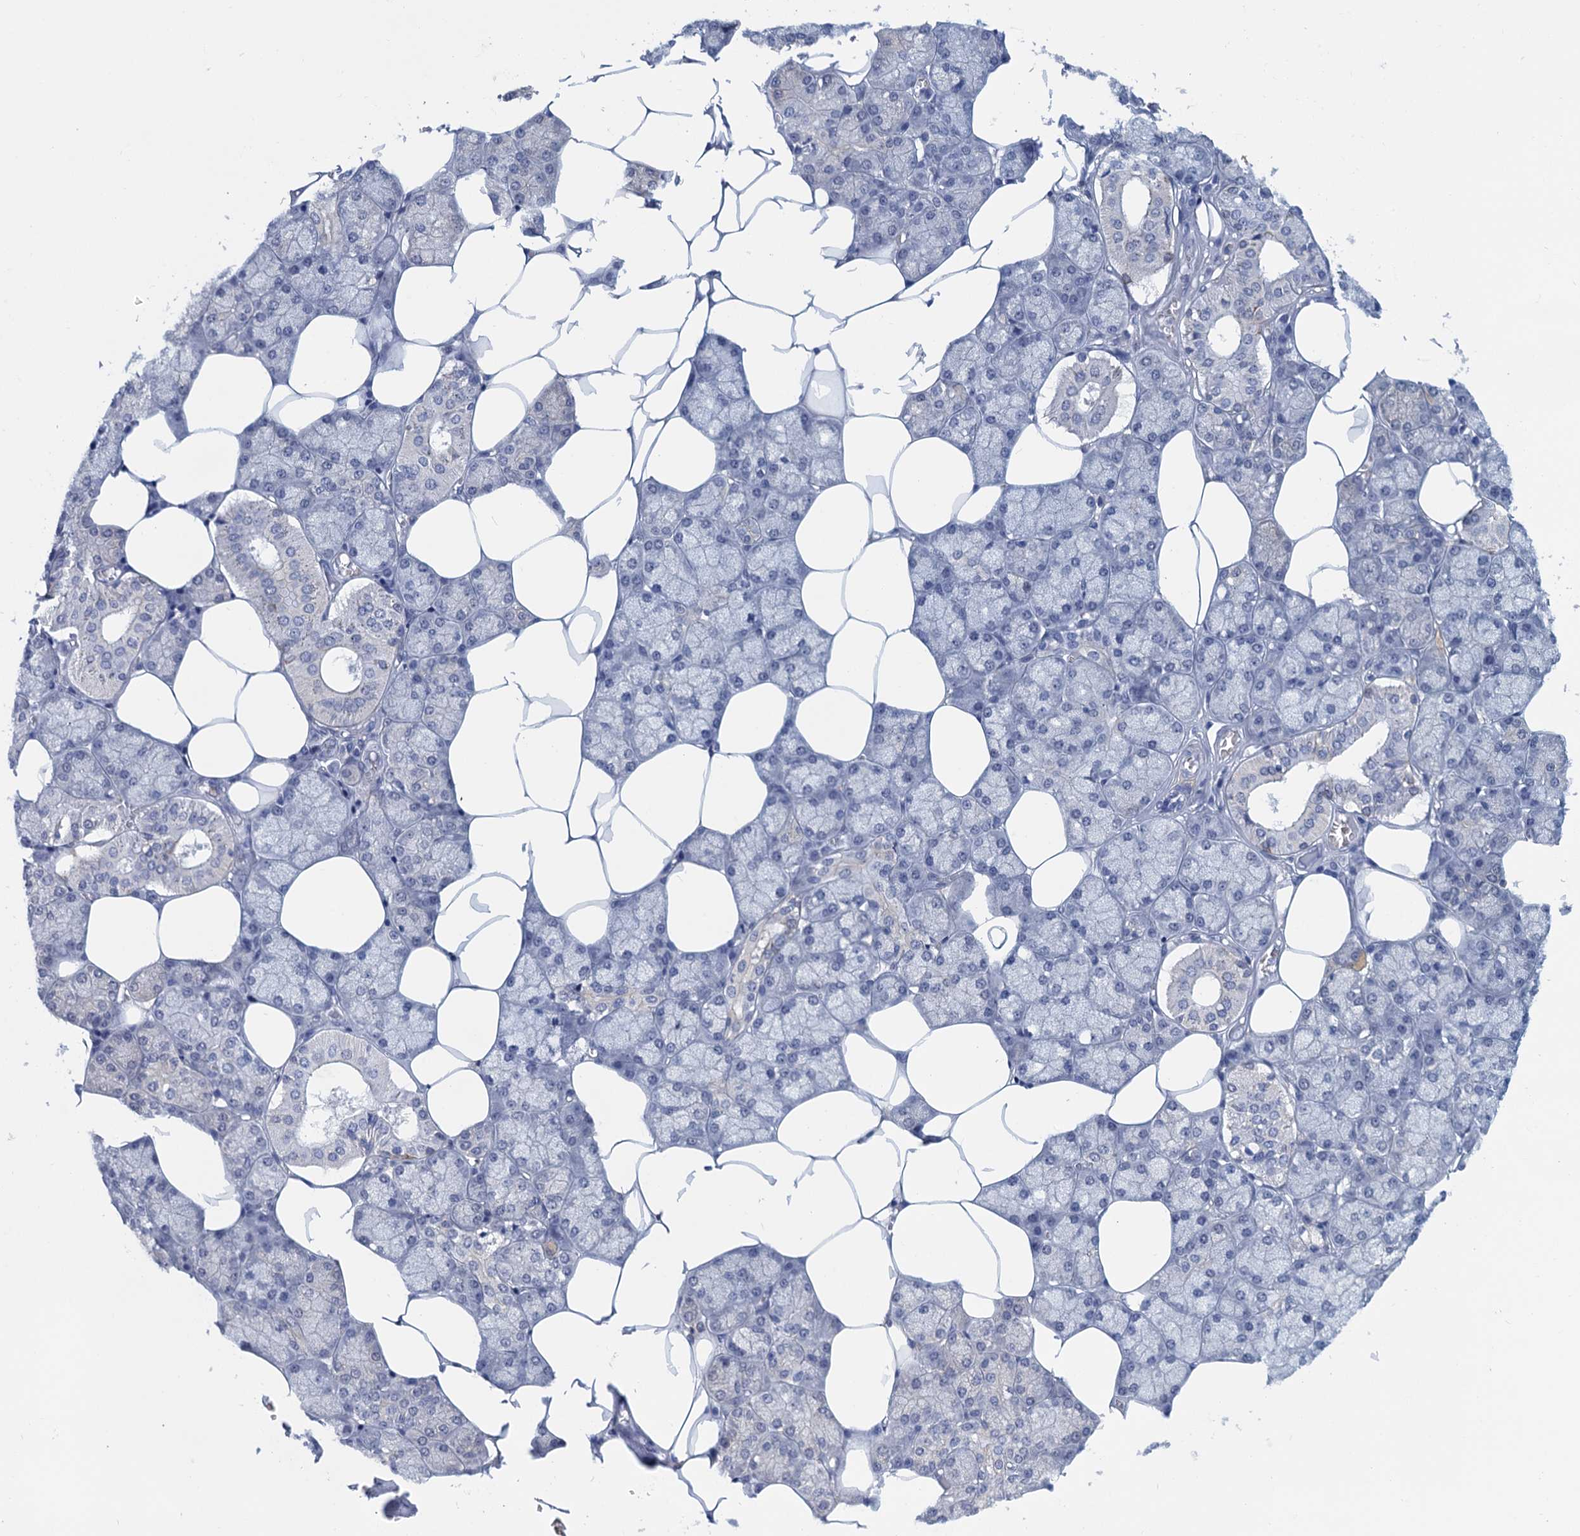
{"staining": {"intensity": "weak", "quantity": "<25%", "location": "cytoplasmic/membranous"}, "tissue": "salivary gland", "cell_type": "Glandular cells", "image_type": "normal", "snomed": [{"axis": "morphology", "description": "Normal tissue, NOS"}, {"axis": "topography", "description": "Salivary gland"}], "caption": "Immunohistochemistry of normal salivary gland demonstrates no staining in glandular cells.", "gene": "GINS3", "patient": {"sex": "male", "age": 62}}